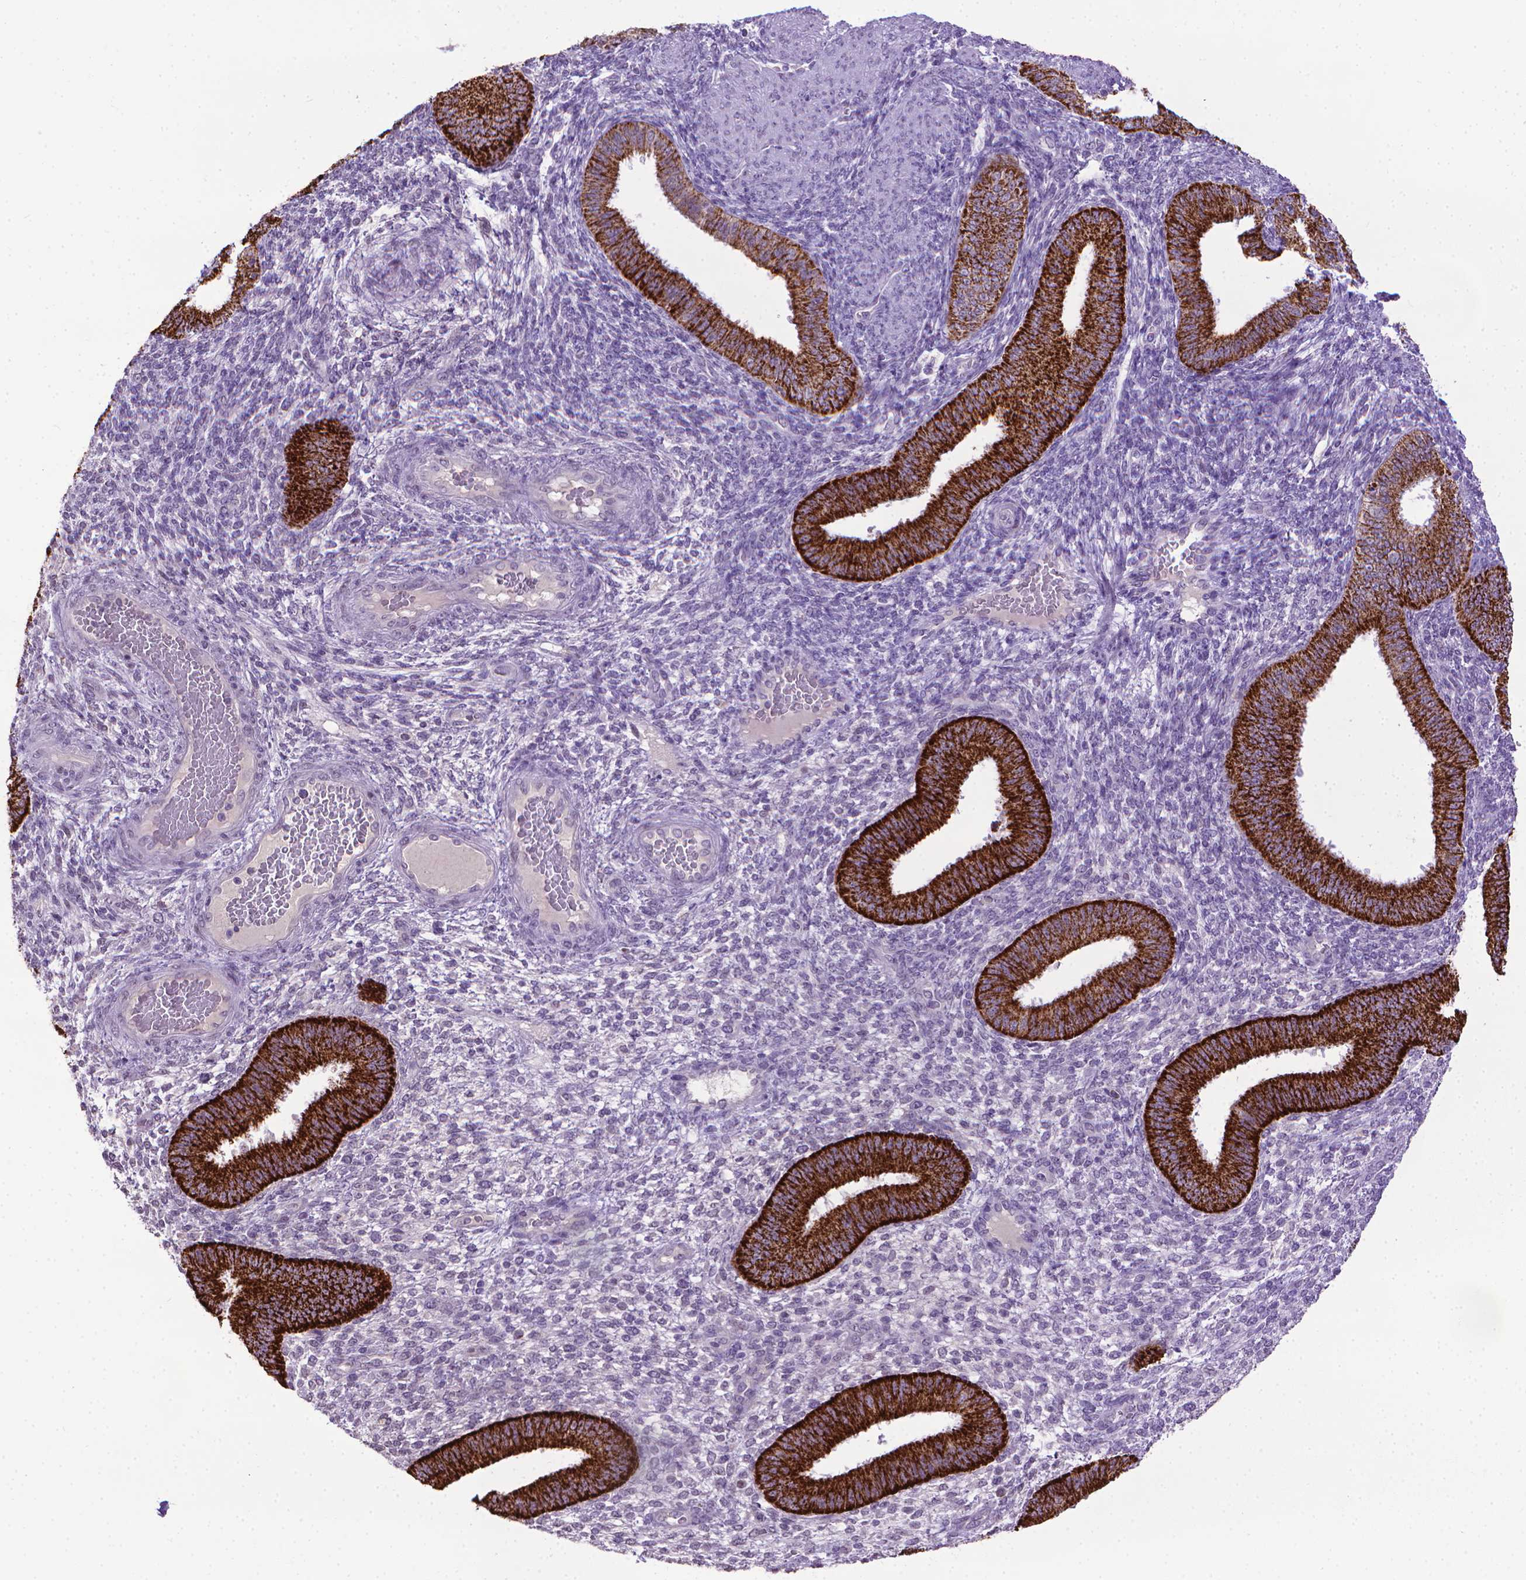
{"staining": {"intensity": "negative", "quantity": "none", "location": "none"}, "tissue": "endometrium", "cell_type": "Cells in endometrial stroma", "image_type": "normal", "snomed": [{"axis": "morphology", "description": "Normal tissue, NOS"}, {"axis": "topography", "description": "Endometrium"}], "caption": "Immunohistochemistry (IHC) micrograph of unremarkable endometrium: endometrium stained with DAB demonstrates no significant protein staining in cells in endometrial stroma. (DAB (3,3'-diaminobenzidine) IHC with hematoxylin counter stain).", "gene": "KMO", "patient": {"sex": "female", "age": 39}}